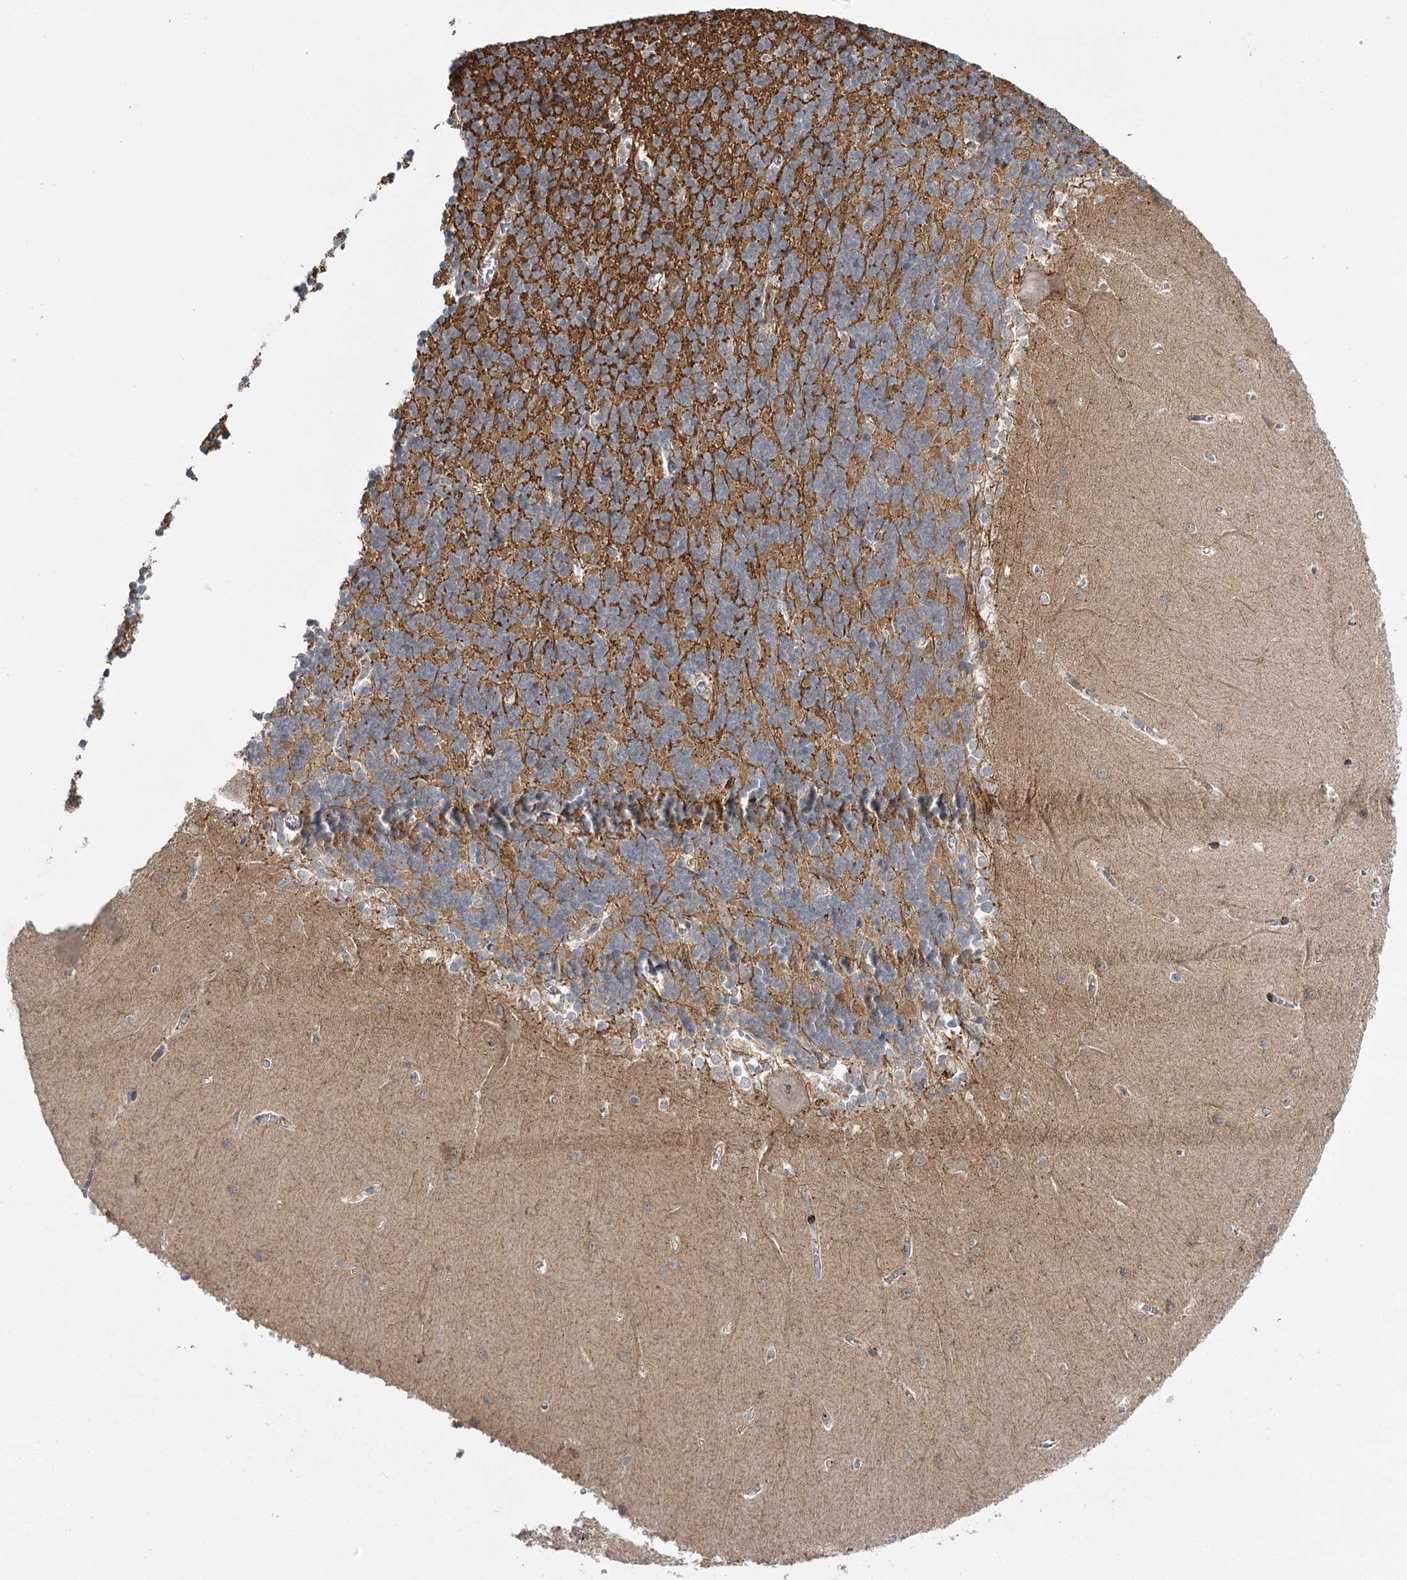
{"staining": {"intensity": "moderate", "quantity": ">75%", "location": "cytoplasmic/membranous"}, "tissue": "cerebellum", "cell_type": "Cells in granular layer", "image_type": "normal", "snomed": [{"axis": "morphology", "description": "Normal tissue, NOS"}, {"axis": "topography", "description": "Cerebellum"}], "caption": "The micrograph reveals staining of normal cerebellum, revealing moderate cytoplasmic/membranous protein staining (brown color) within cells in granular layer.", "gene": "KCNN2", "patient": {"sex": "male", "age": 37}}